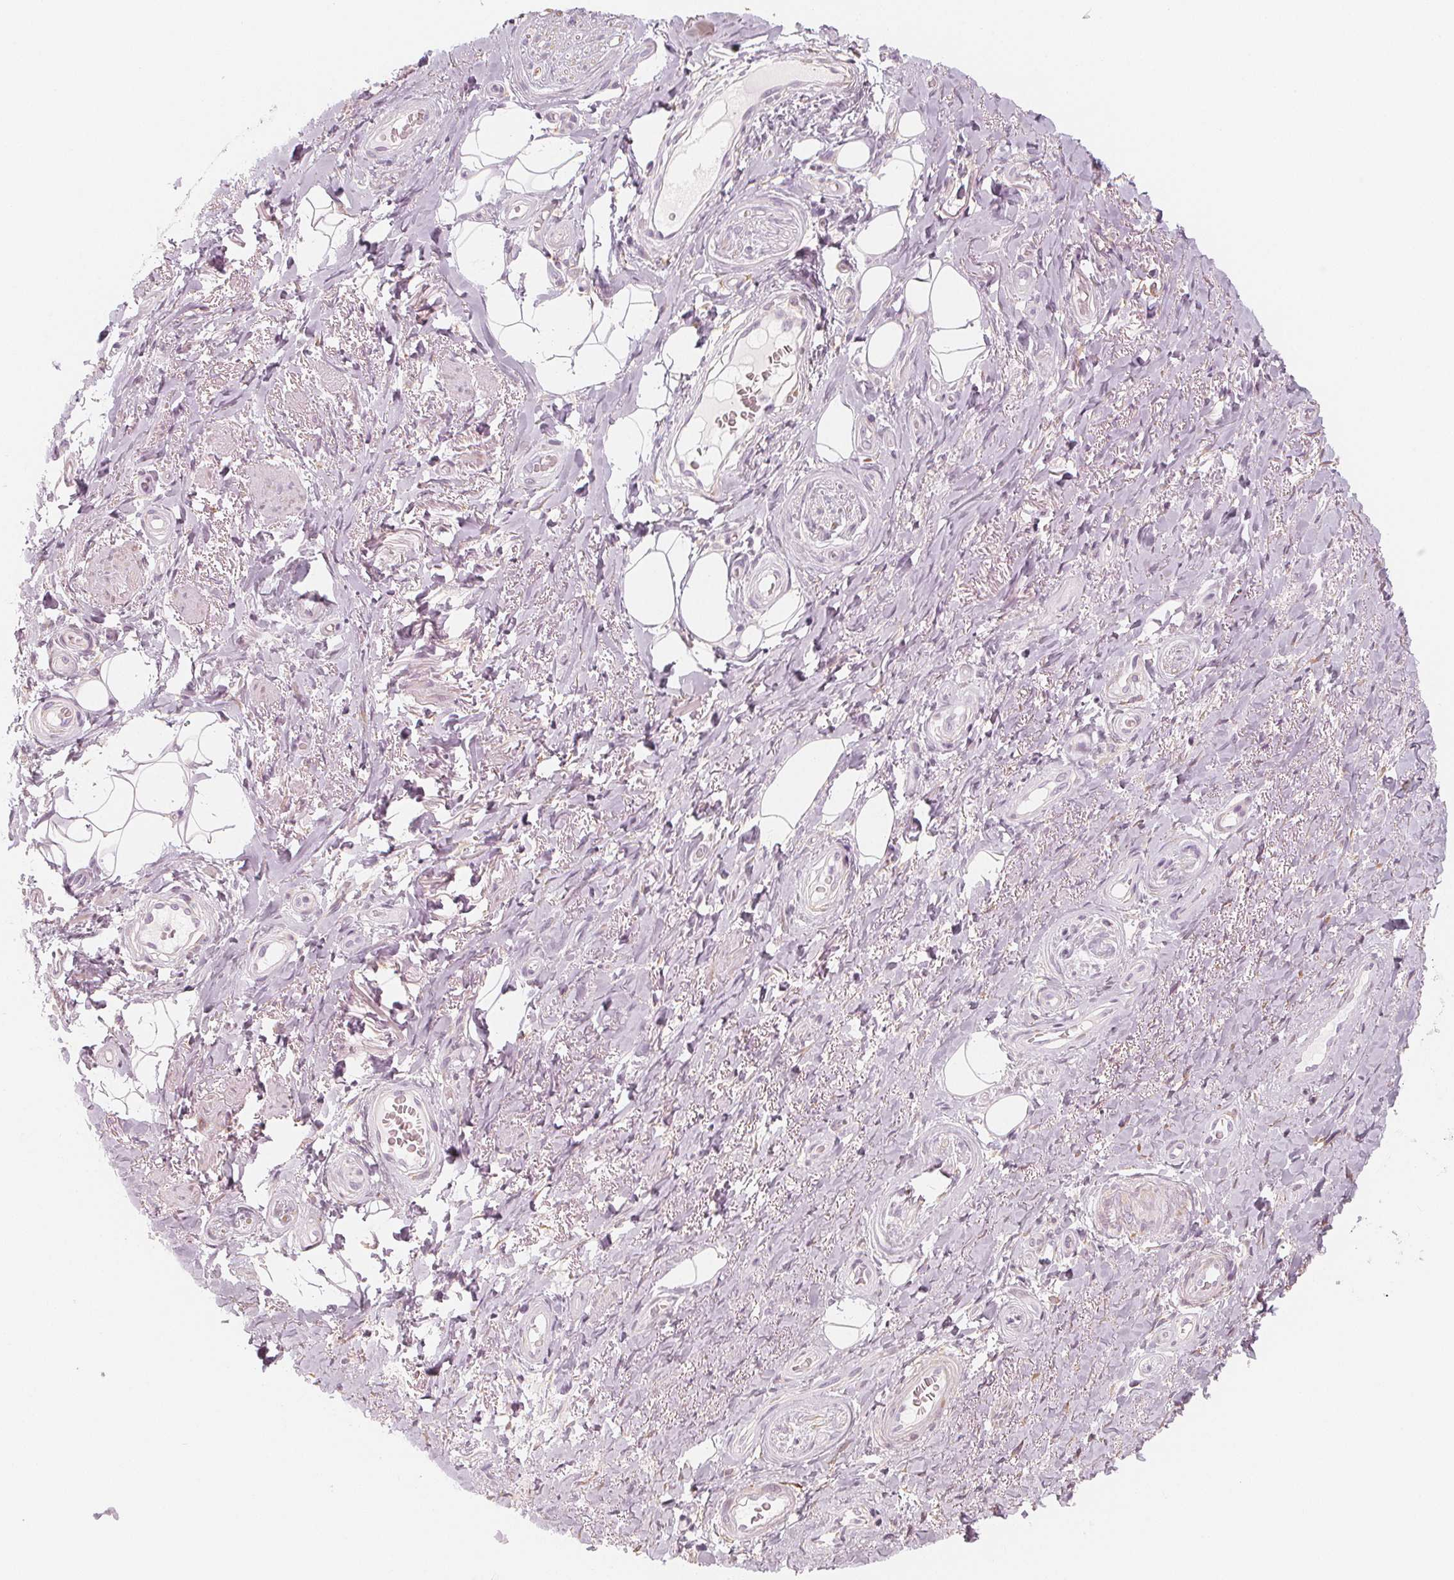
{"staining": {"intensity": "negative", "quantity": "none", "location": "none"}, "tissue": "adipose tissue", "cell_type": "Adipocytes", "image_type": "normal", "snomed": [{"axis": "morphology", "description": "Normal tissue, NOS"}, {"axis": "topography", "description": "Anal"}, {"axis": "topography", "description": "Peripheral nerve tissue"}], "caption": "Adipose tissue was stained to show a protein in brown. There is no significant expression in adipocytes. (Brightfield microscopy of DAB immunohistochemistry (IHC) at high magnification).", "gene": "MAP1A", "patient": {"sex": "male", "age": 53}}